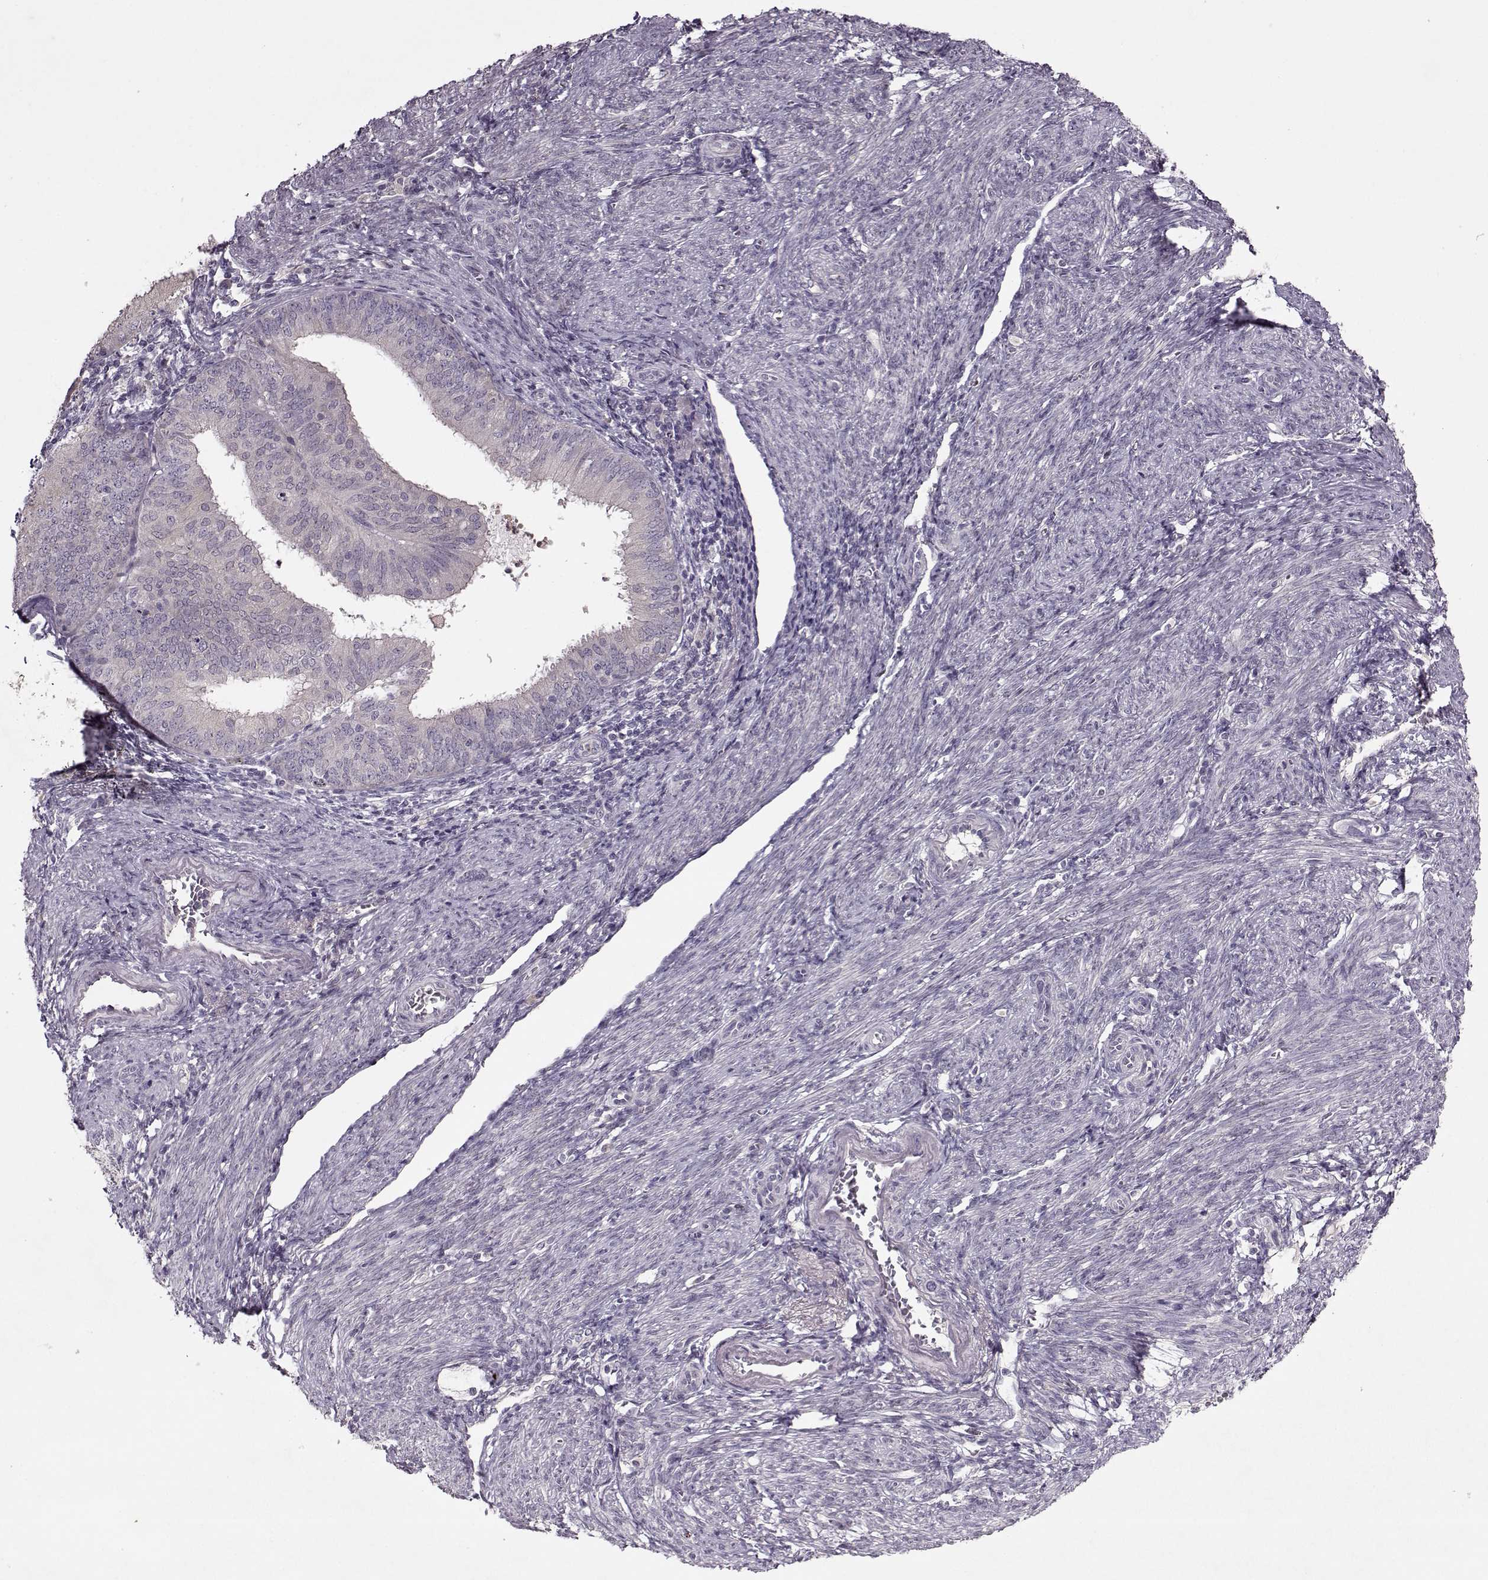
{"staining": {"intensity": "negative", "quantity": "none", "location": "none"}, "tissue": "endometrial cancer", "cell_type": "Tumor cells", "image_type": "cancer", "snomed": [{"axis": "morphology", "description": "Adenocarcinoma, NOS"}, {"axis": "topography", "description": "Endometrium"}], "caption": "A histopathology image of human endometrial cancer is negative for staining in tumor cells. (DAB immunohistochemistry with hematoxylin counter stain).", "gene": "ACOT11", "patient": {"sex": "female", "age": 57}}